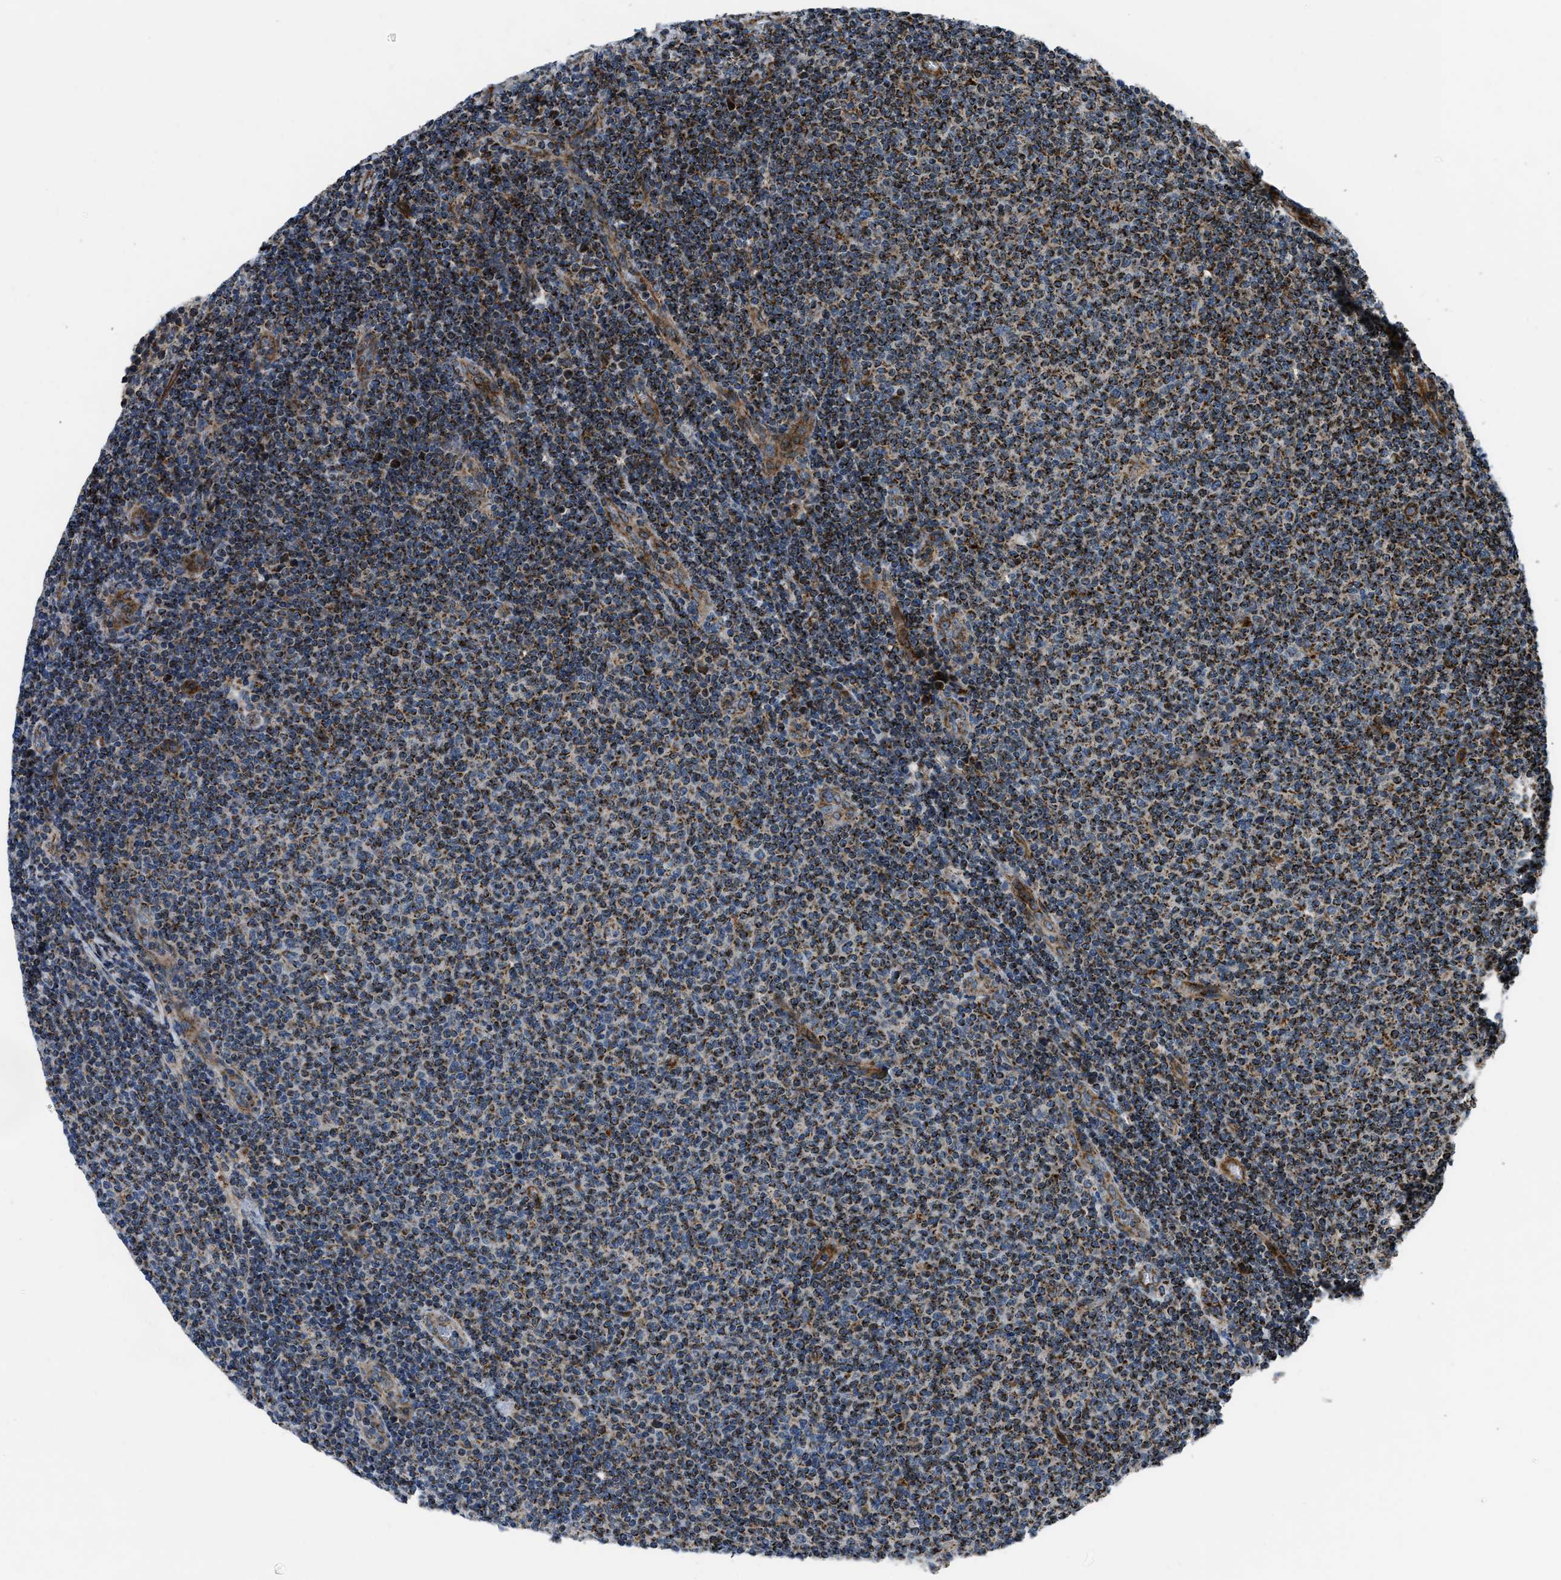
{"staining": {"intensity": "strong", "quantity": ">75%", "location": "cytoplasmic/membranous"}, "tissue": "lymphoma", "cell_type": "Tumor cells", "image_type": "cancer", "snomed": [{"axis": "morphology", "description": "Malignant lymphoma, non-Hodgkin's type, Low grade"}, {"axis": "topography", "description": "Lymph node"}], "caption": "This photomicrograph displays immunohistochemistry staining of malignant lymphoma, non-Hodgkin's type (low-grade), with high strong cytoplasmic/membranous expression in approximately >75% of tumor cells.", "gene": "GSDME", "patient": {"sex": "male", "age": 66}}